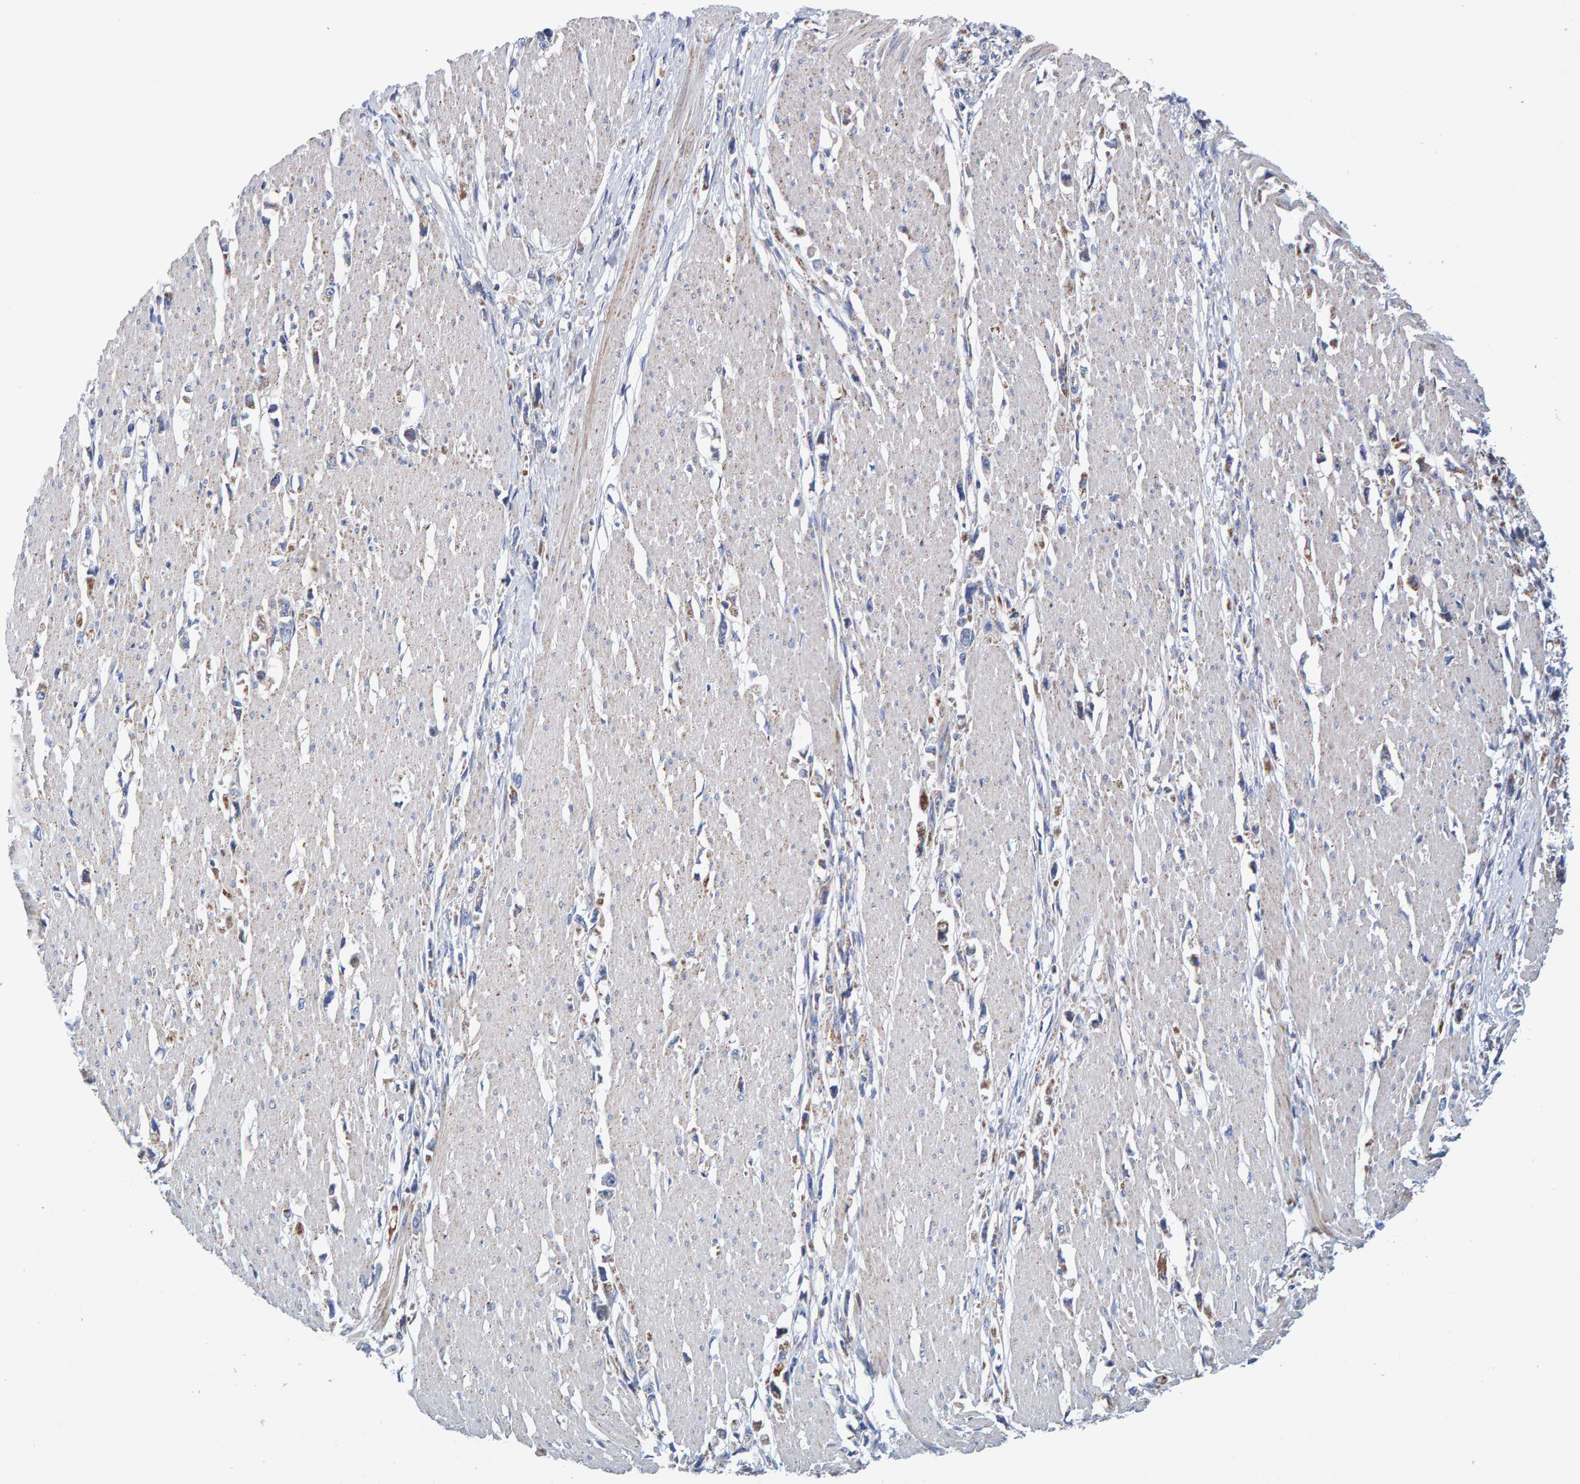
{"staining": {"intensity": "negative", "quantity": "none", "location": "none"}, "tissue": "stomach cancer", "cell_type": "Tumor cells", "image_type": "cancer", "snomed": [{"axis": "morphology", "description": "Adenocarcinoma, NOS"}, {"axis": "topography", "description": "Stomach"}], "caption": "IHC of stomach cancer (adenocarcinoma) reveals no positivity in tumor cells.", "gene": "EFR3A", "patient": {"sex": "female", "age": 59}}